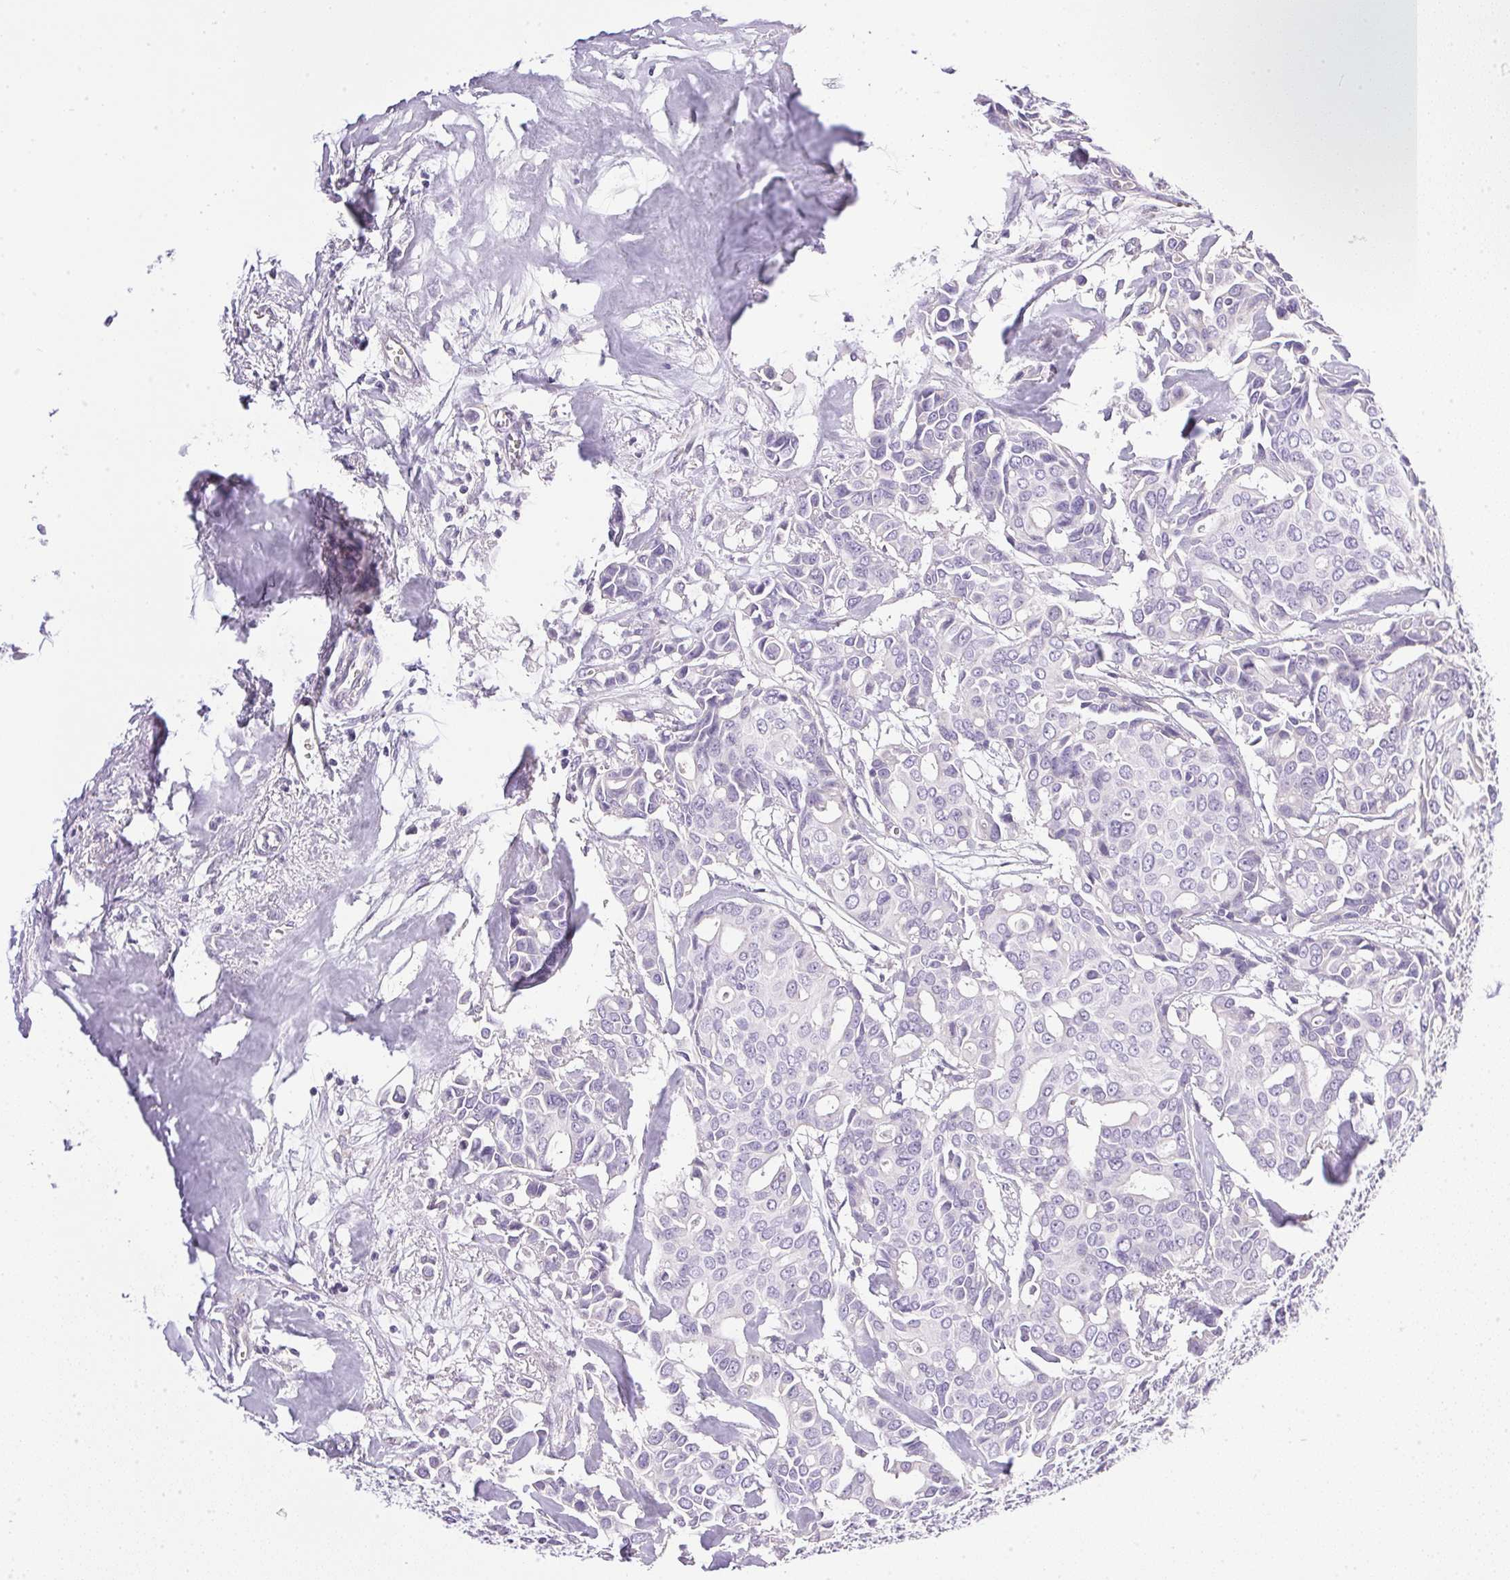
{"staining": {"intensity": "negative", "quantity": "none", "location": "none"}, "tissue": "breast cancer", "cell_type": "Tumor cells", "image_type": "cancer", "snomed": [{"axis": "morphology", "description": "Duct carcinoma"}, {"axis": "topography", "description": "Breast"}], "caption": "This is an immunohistochemistry (IHC) micrograph of human breast cancer. There is no expression in tumor cells.", "gene": "ATP6V0A4", "patient": {"sex": "female", "age": 54}}